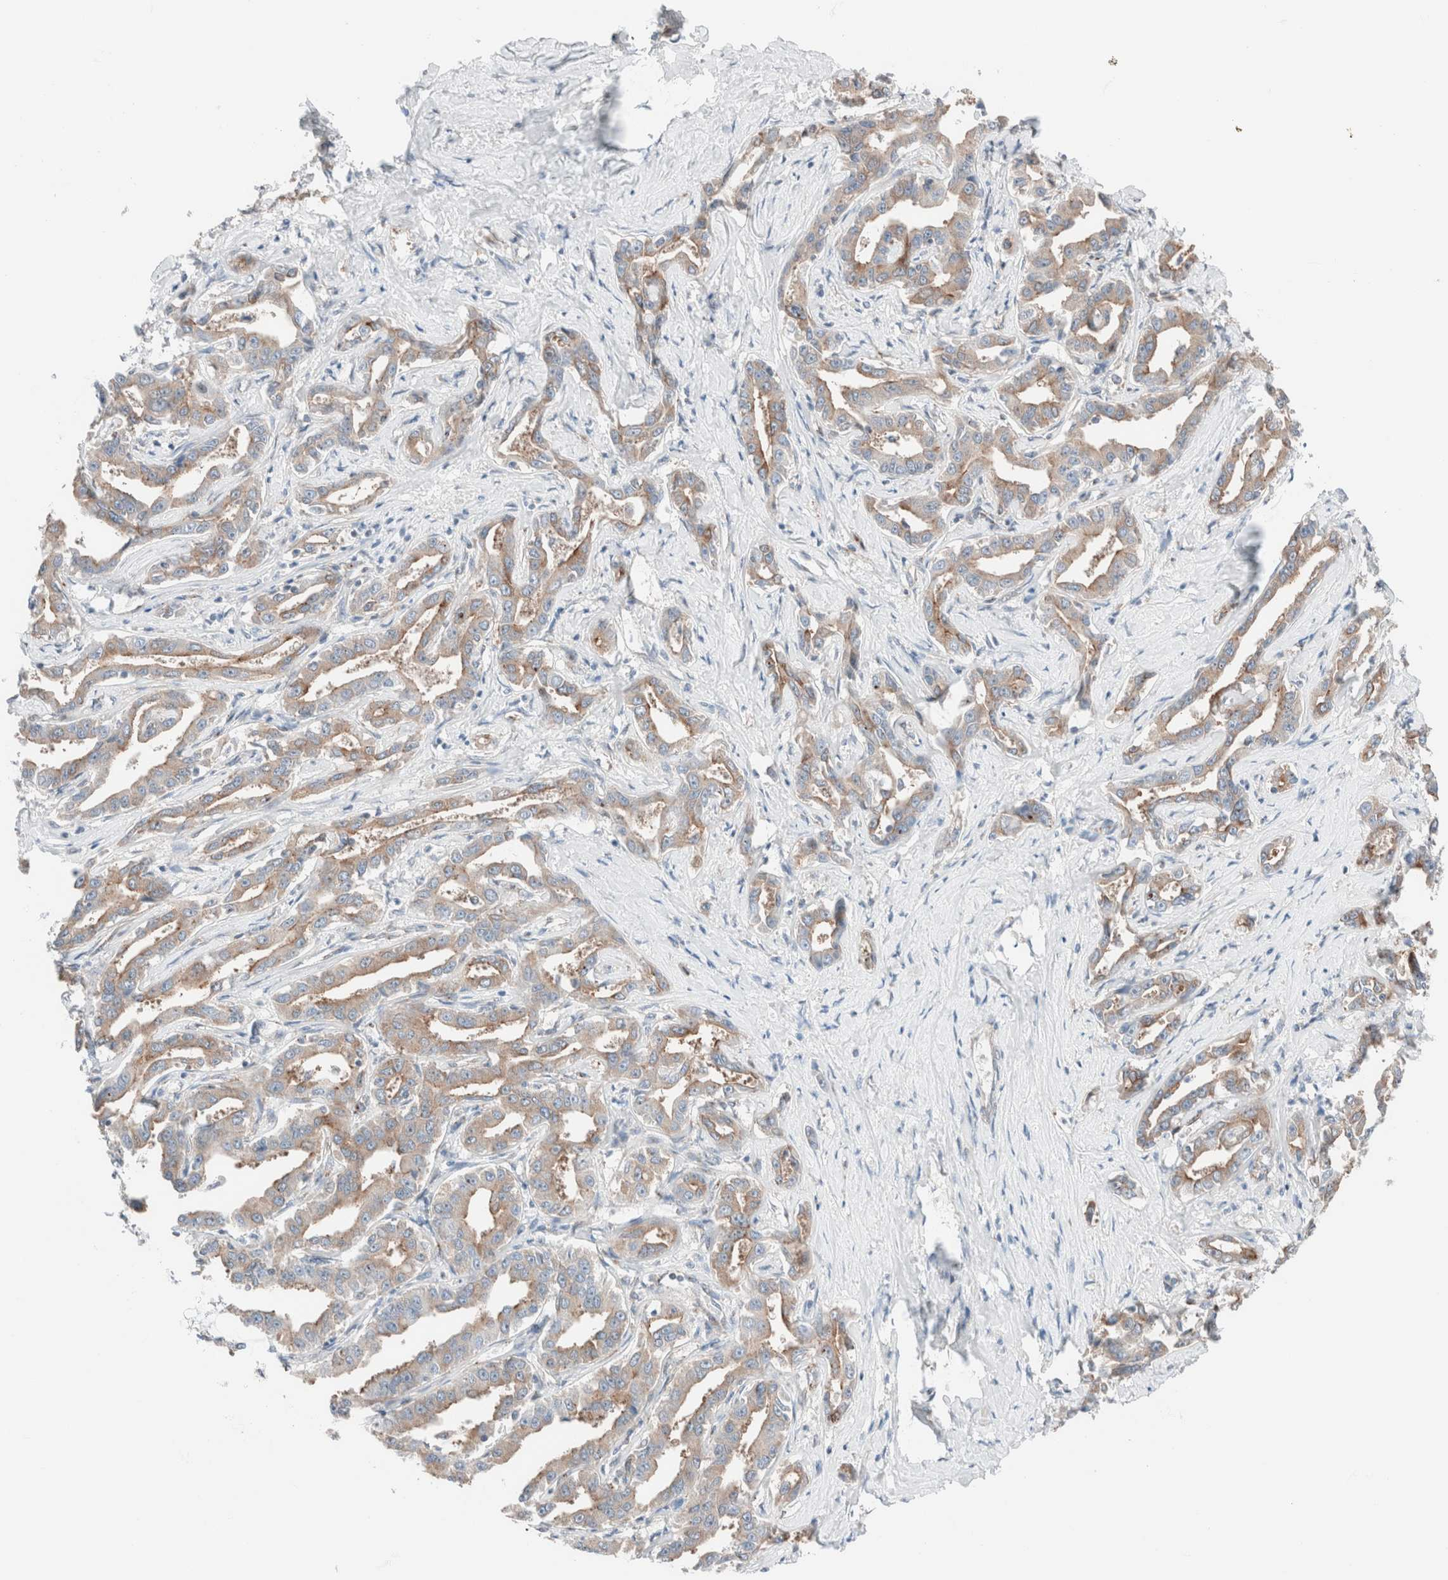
{"staining": {"intensity": "moderate", "quantity": "25%-75%", "location": "cytoplasmic/membranous"}, "tissue": "liver cancer", "cell_type": "Tumor cells", "image_type": "cancer", "snomed": [{"axis": "morphology", "description": "Cholangiocarcinoma"}, {"axis": "topography", "description": "Liver"}], "caption": "High-magnification brightfield microscopy of liver cancer stained with DAB (3,3'-diaminobenzidine) (brown) and counterstained with hematoxylin (blue). tumor cells exhibit moderate cytoplasmic/membranous staining is appreciated in about25%-75% of cells.", "gene": "CASC3", "patient": {"sex": "male", "age": 59}}